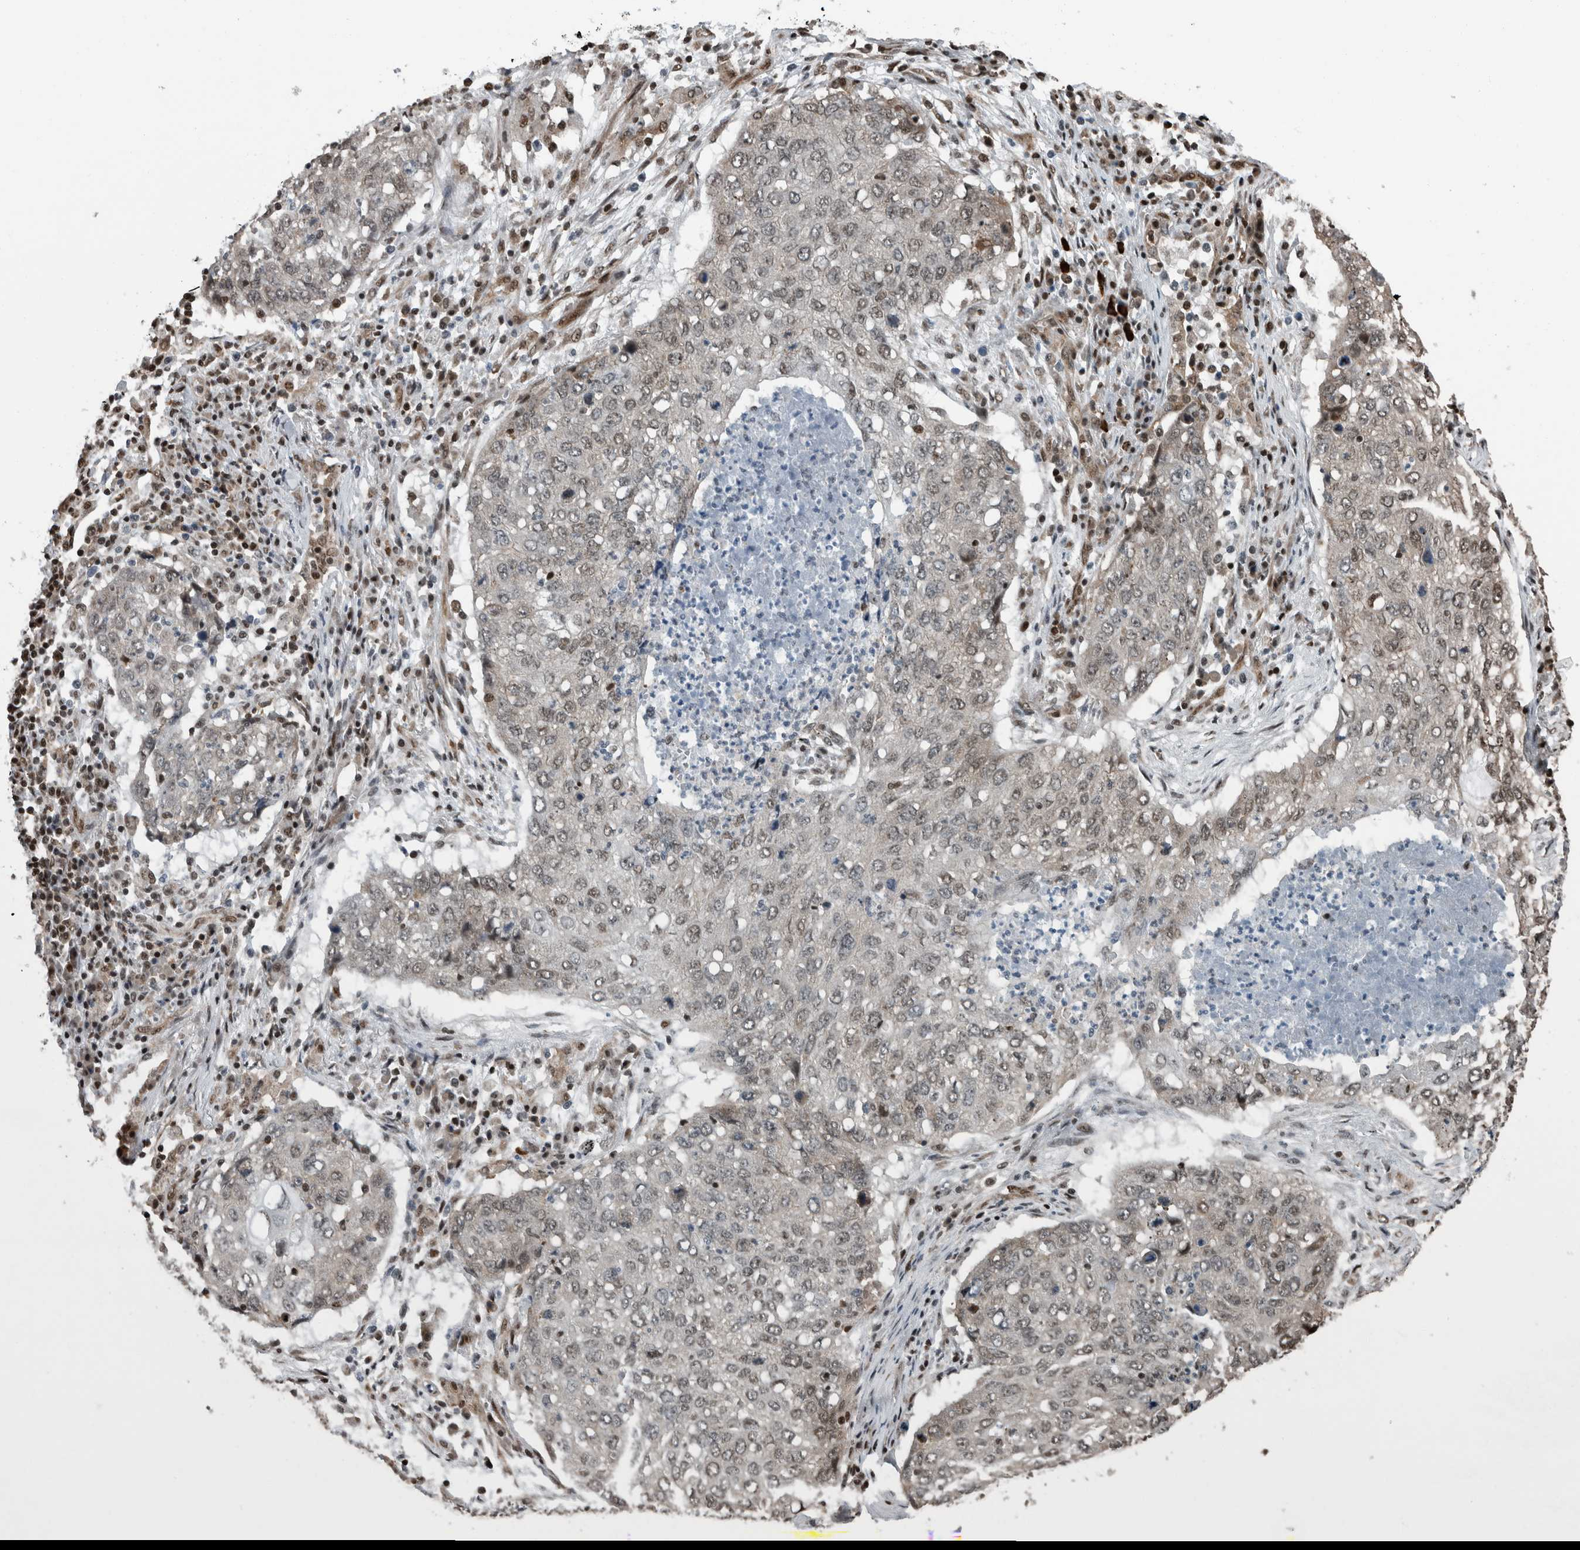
{"staining": {"intensity": "weak", "quantity": "25%-75%", "location": "nuclear"}, "tissue": "lung cancer", "cell_type": "Tumor cells", "image_type": "cancer", "snomed": [{"axis": "morphology", "description": "Squamous cell carcinoma, NOS"}, {"axis": "topography", "description": "Lung"}], "caption": "Weak nuclear protein positivity is identified in about 25%-75% of tumor cells in squamous cell carcinoma (lung).", "gene": "DNMT3A", "patient": {"sex": "female", "age": 63}}